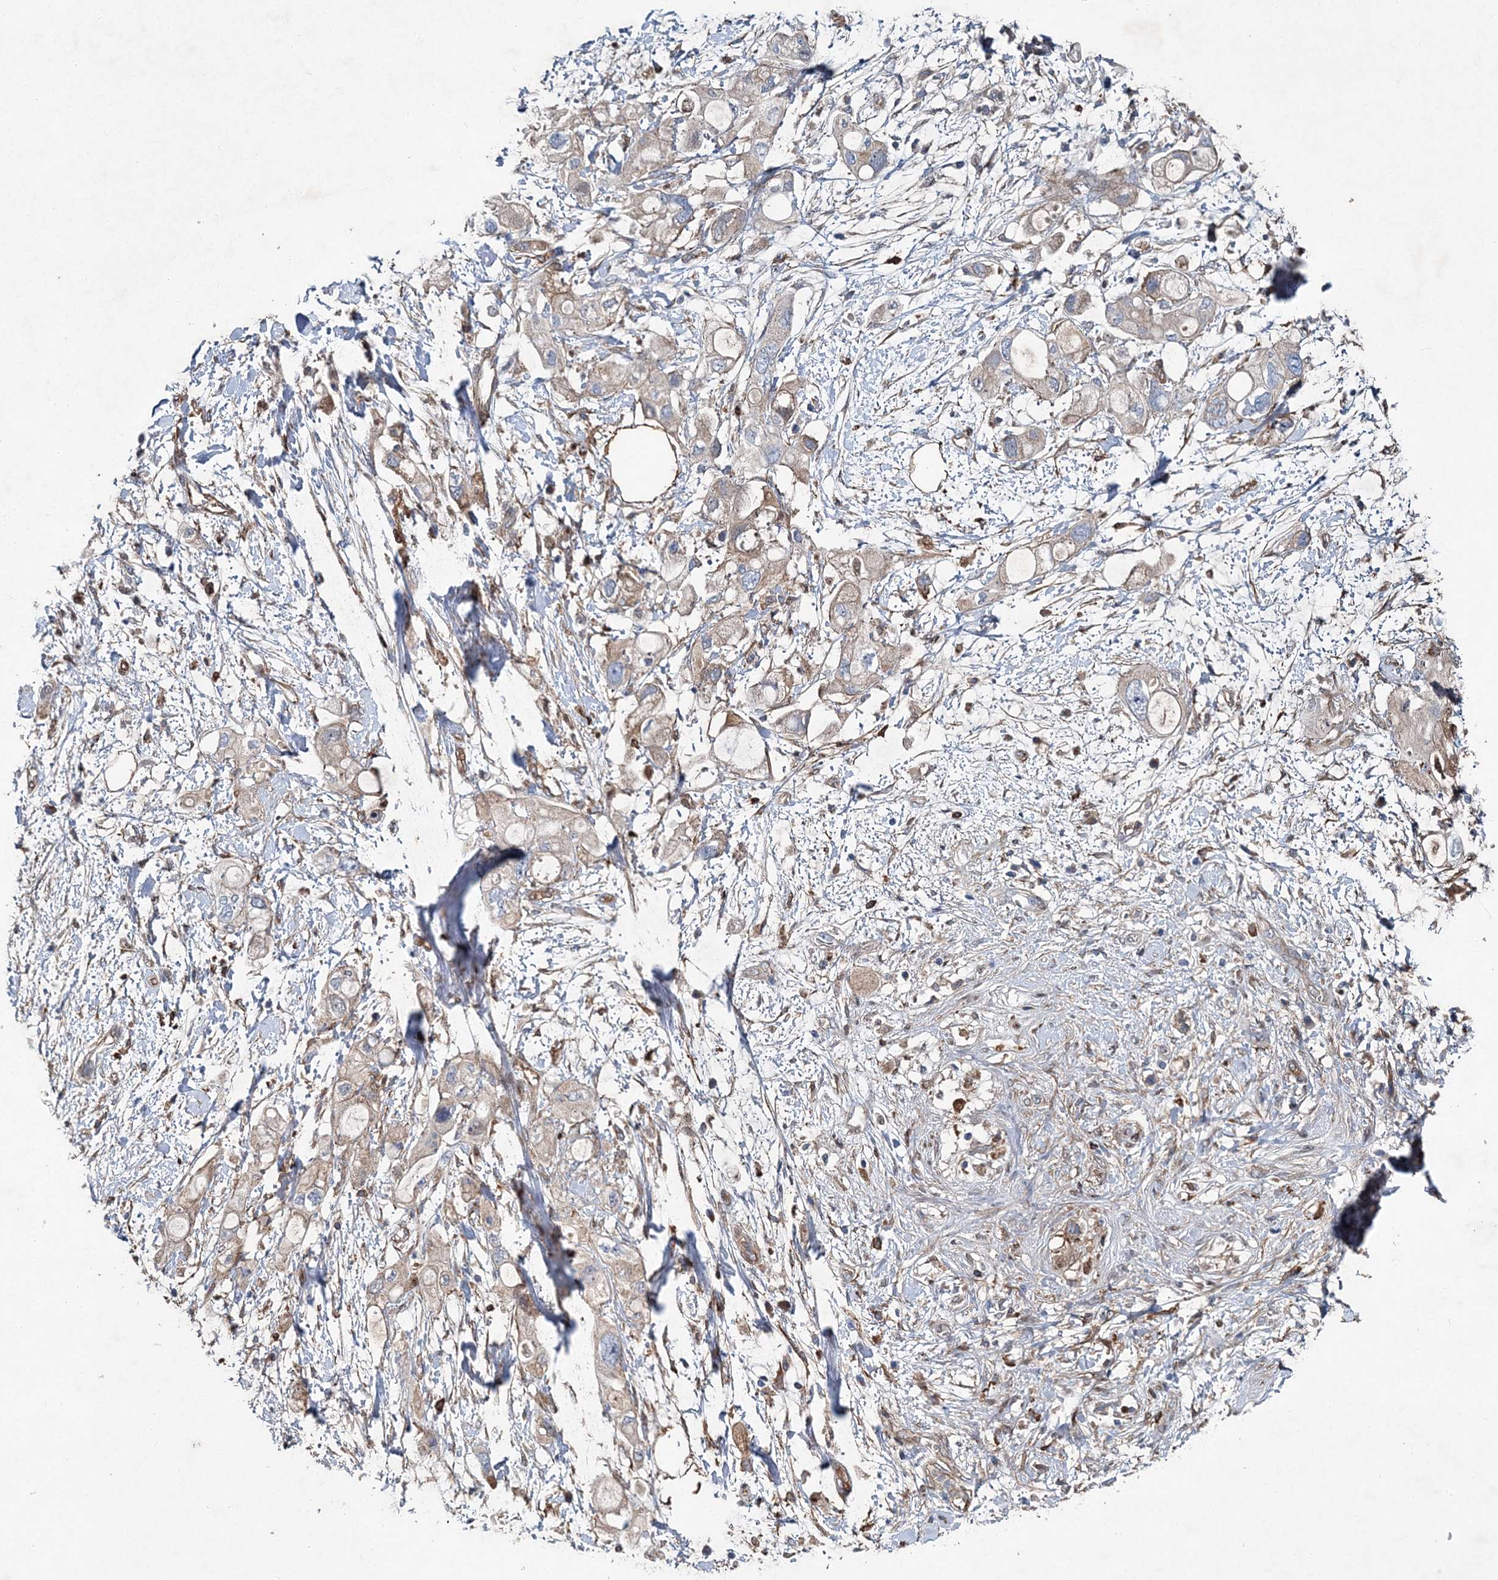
{"staining": {"intensity": "weak", "quantity": "25%-75%", "location": "cytoplasmic/membranous"}, "tissue": "pancreatic cancer", "cell_type": "Tumor cells", "image_type": "cancer", "snomed": [{"axis": "morphology", "description": "Adenocarcinoma, NOS"}, {"axis": "topography", "description": "Pancreas"}], "caption": "This is a histology image of IHC staining of pancreatic cancer, which shows weak staining in the cytoplasmic/membranous of tumor cells.", "gene": "SPOPL", "patient": {"sex": "female", "age": 56}}